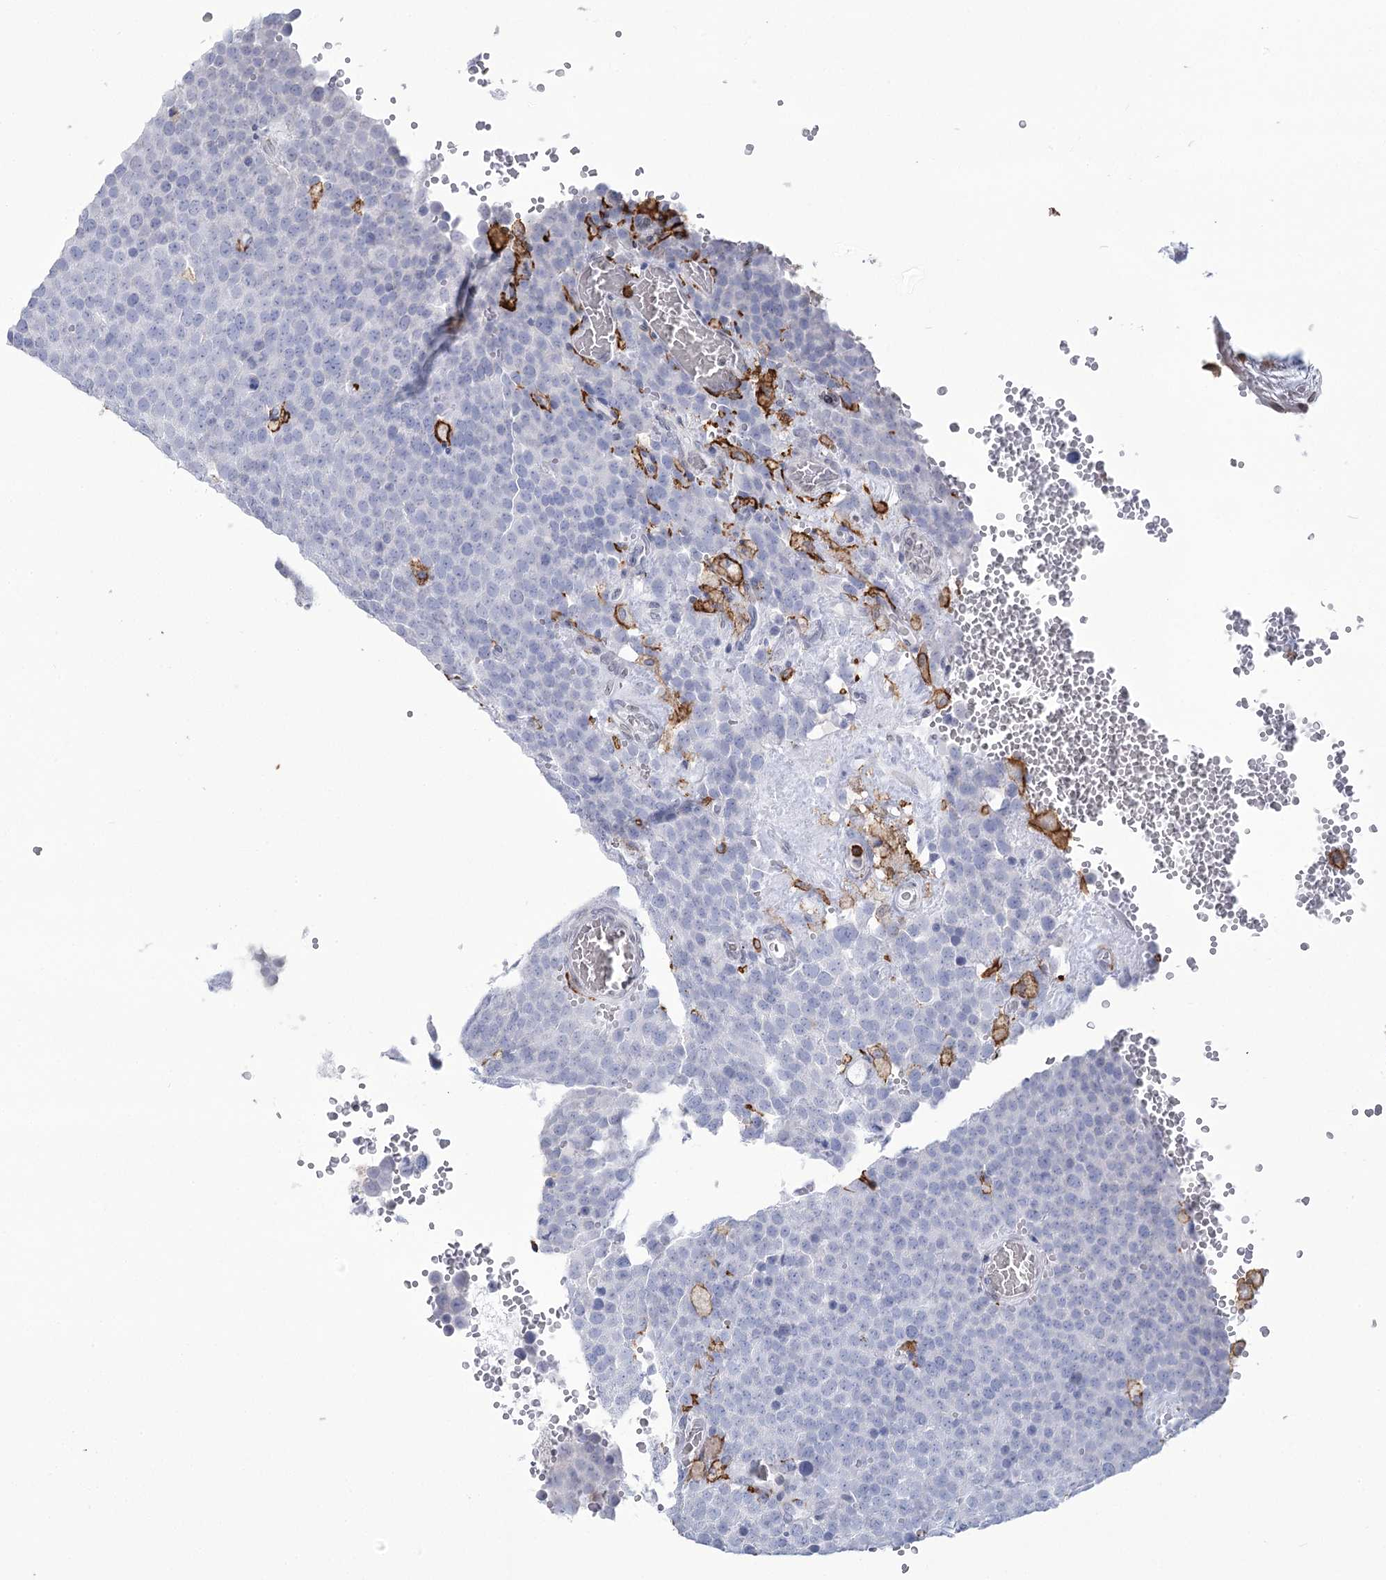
{"staining": {"intensity": "negative", "quantity": "none", "location": "none"}, "tissue": "testis cancer", "cell_type": "Tumor cells", "image_type": "cancer", "snomed": [{"axis": "morphology", "description": "Seminoma, NOS"}, {"axis": "topography", "description": "Testis"}], "caption": "Immunohistochemical staining of testis seminoma demonstrates no significant staining in tumor cells.", "gene": "C11orf1", "patient": {"sex": "male", "age": 71}}